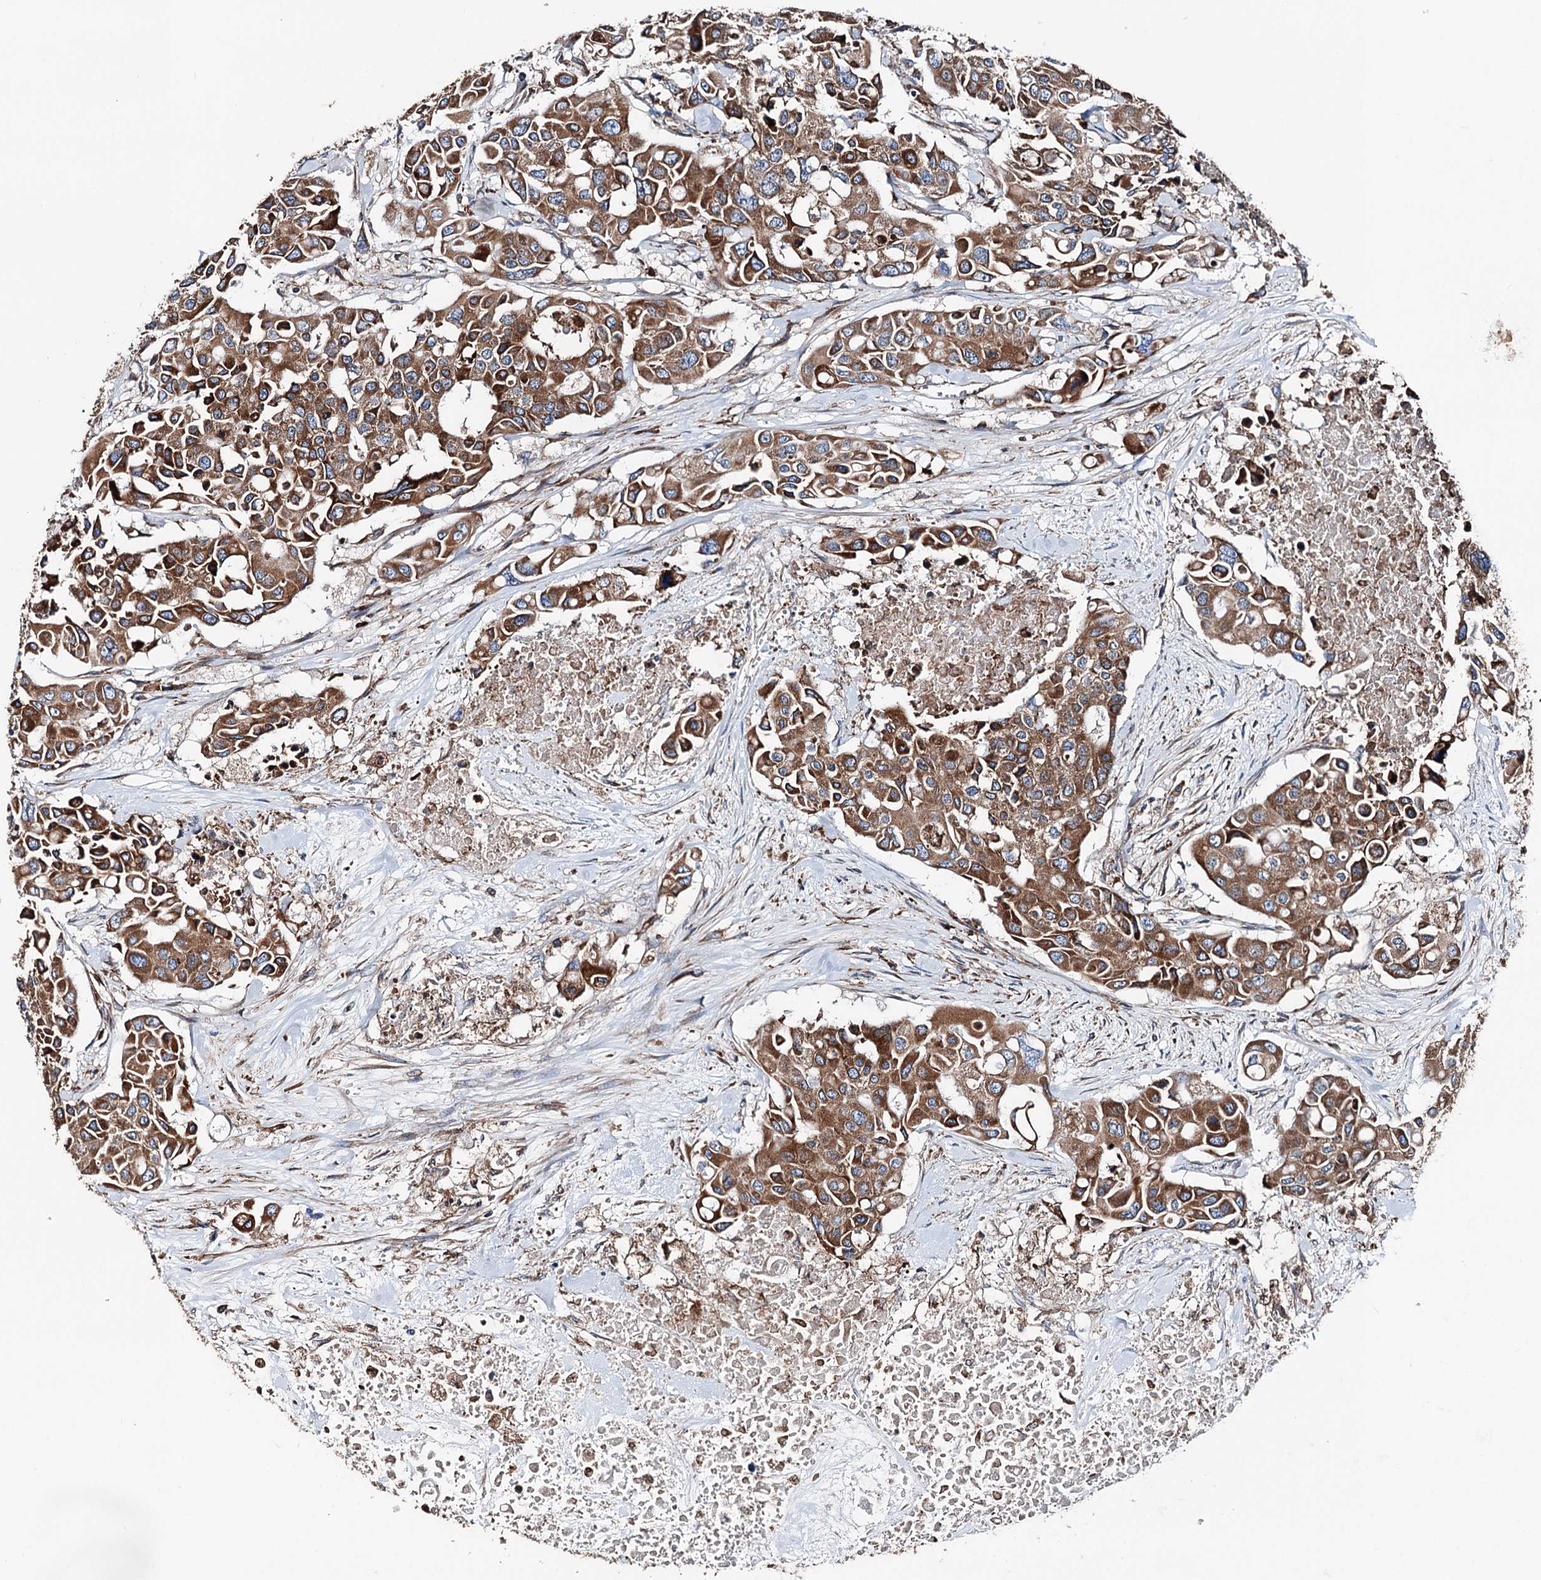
{"staining": {"intensity": "moderate", "quantity": ">75%", "location": "cytoplasmic/membranous"}, "tissue": "colorectal cancer", "cell_type": "Tumor cells", "image_type": "cancer", "snomed": [{"axis": "morphology", "description": "Adenocarcinoma, NOS"}, {"axis": "topography", "description": "Colon"}], "caption": "Immunohistochemistry micrograph of colorectal adenocarcinoma stained for a protein (brown), which reveals medium levels of moderate cytoplasmic/membranous expression in about >75% of tumor cells.", "gene": "ERP29", "patient": {"sex": "male", "age": 77}}